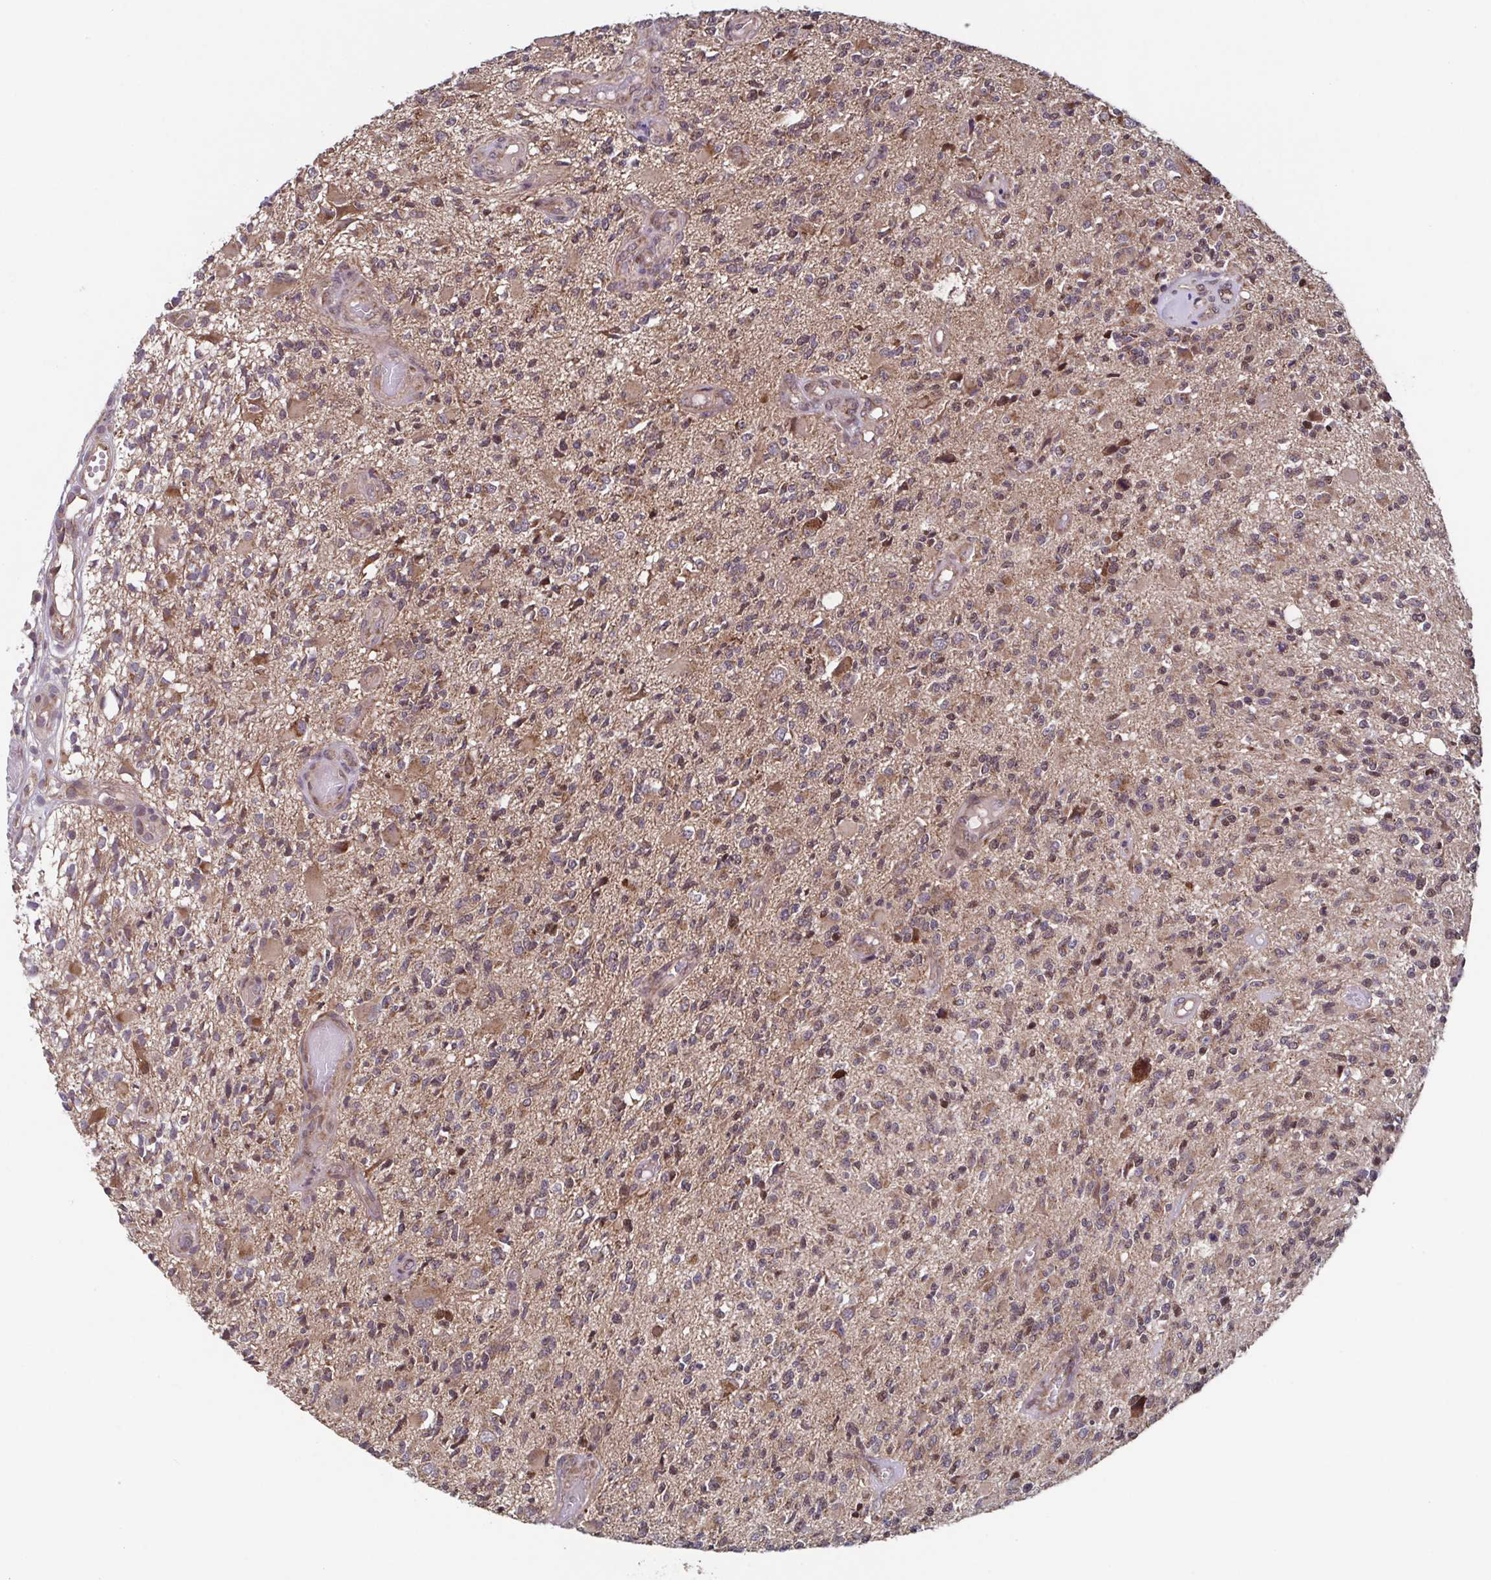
{"staining": {"intensity": "weak", "quantity": "25%-75%", "location": "cytoplasmic/membranous"}, "tissue": "glioma", "cell_type": "Tumor cells", "image_type": "cancer", "snomed": [{"axis": "morphology", "description": "Glioma, malignant, High grade"}, {"axis": "topography", "description": "Brain"}], "caption": "An IHC photomicrograph of tumor tissue is shown. Protein staining in brown highlights weak cytoplasmic/membranous positivity in malignant high-grade glioma within tumor cells. The protein is shown in brown color, while the nuclei are stained blue.", "gene": "TTC19", "patient": {"sex": "female", "age": 63}}